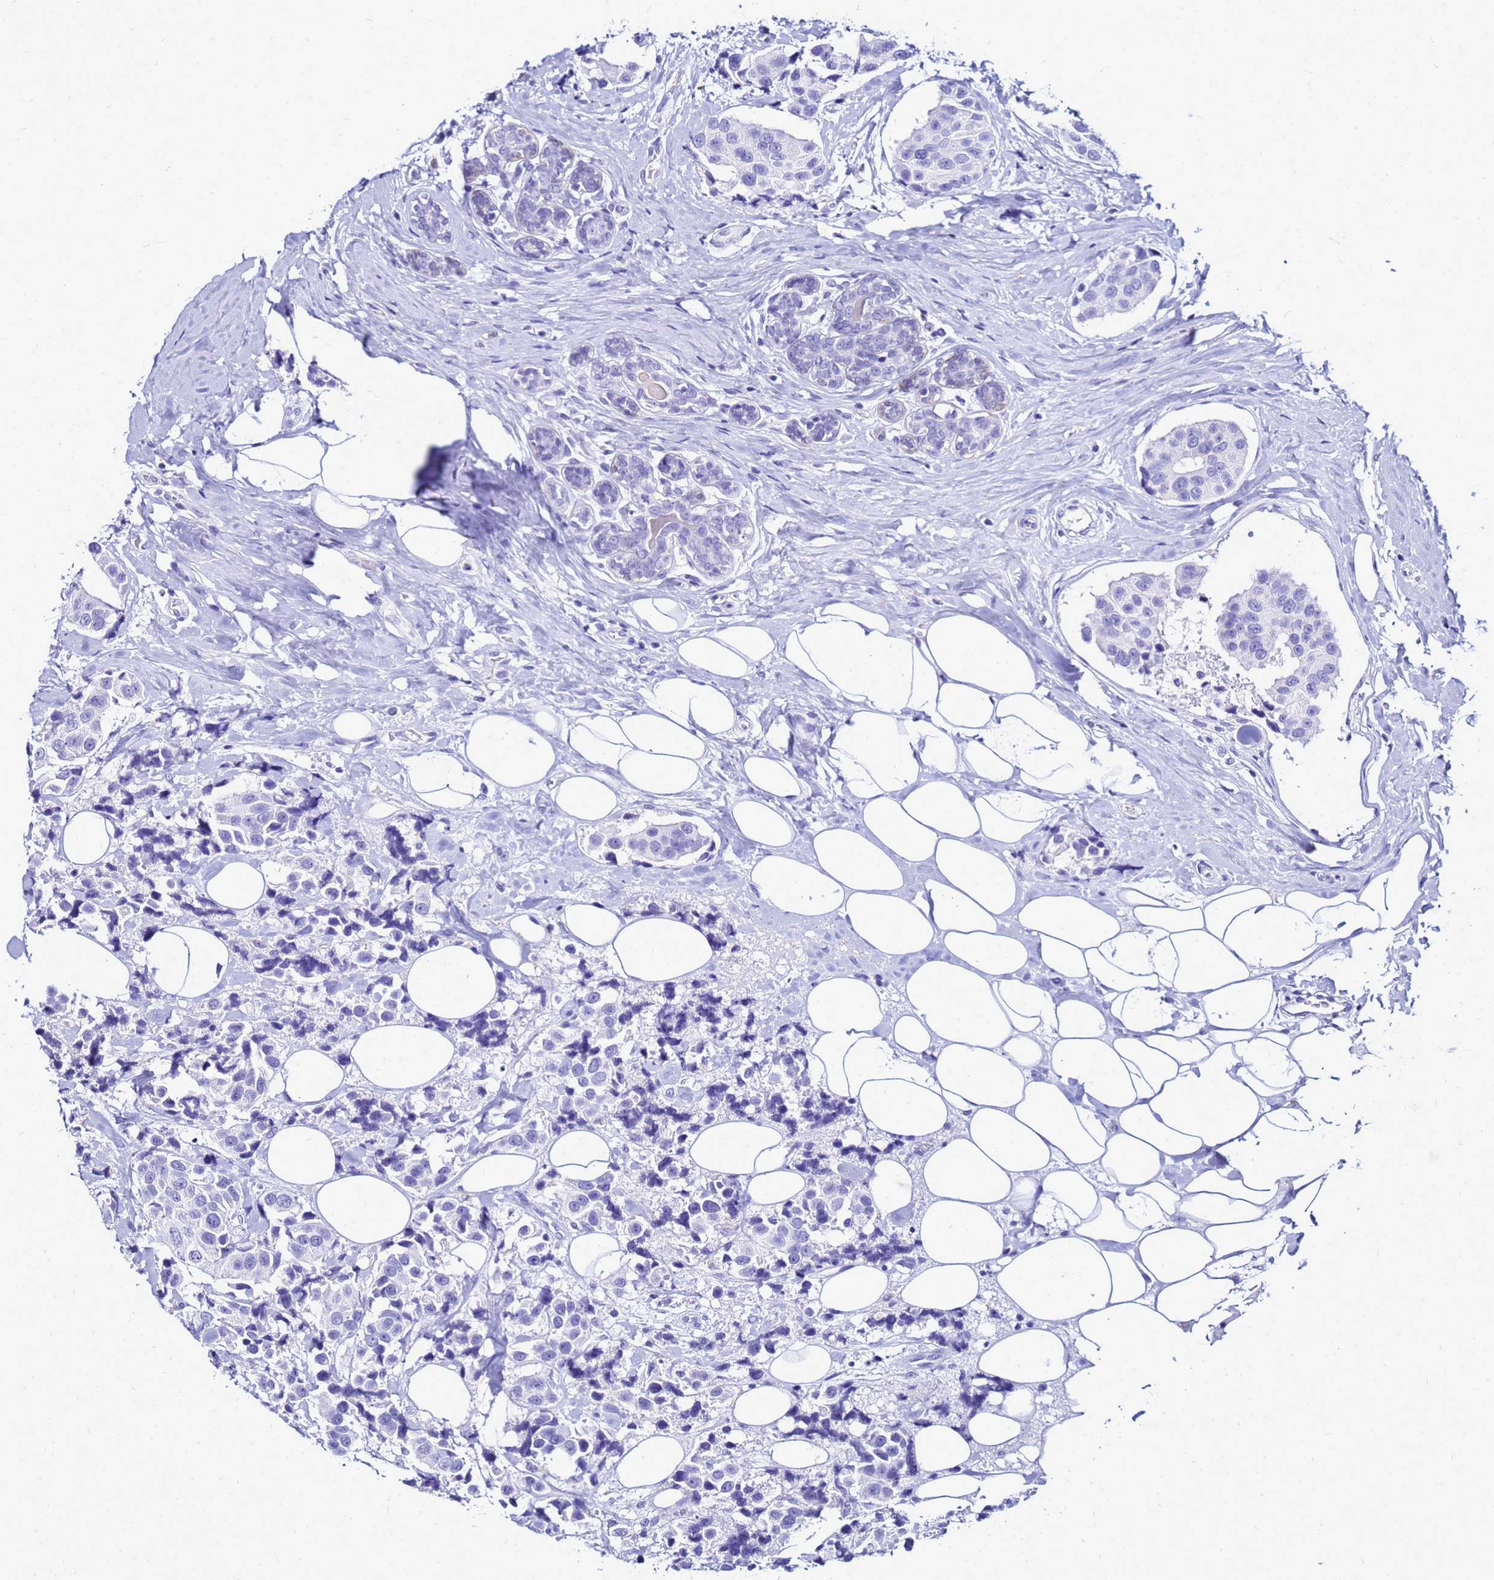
{"staining": {"intensity": "negative", "quantity": "none", "location": "none"}, "tissue": "breast cancer", "cell_type": "Tumor cells", "image_type": "cancer", "snomed": [{"axis": "morphology", "description": "Normal tissue, NOS"}, {"axis": "morphology", "description": "Duct carcinoma"}, {"axis": "topography", "description": "Breast"}], "caption": "This is an IHC image of human invasive ductal carcinoma (breast). There is no positivity in tumor cells.", "gene": "CSTA", "patient": {"sex": "female", "age": 39}}